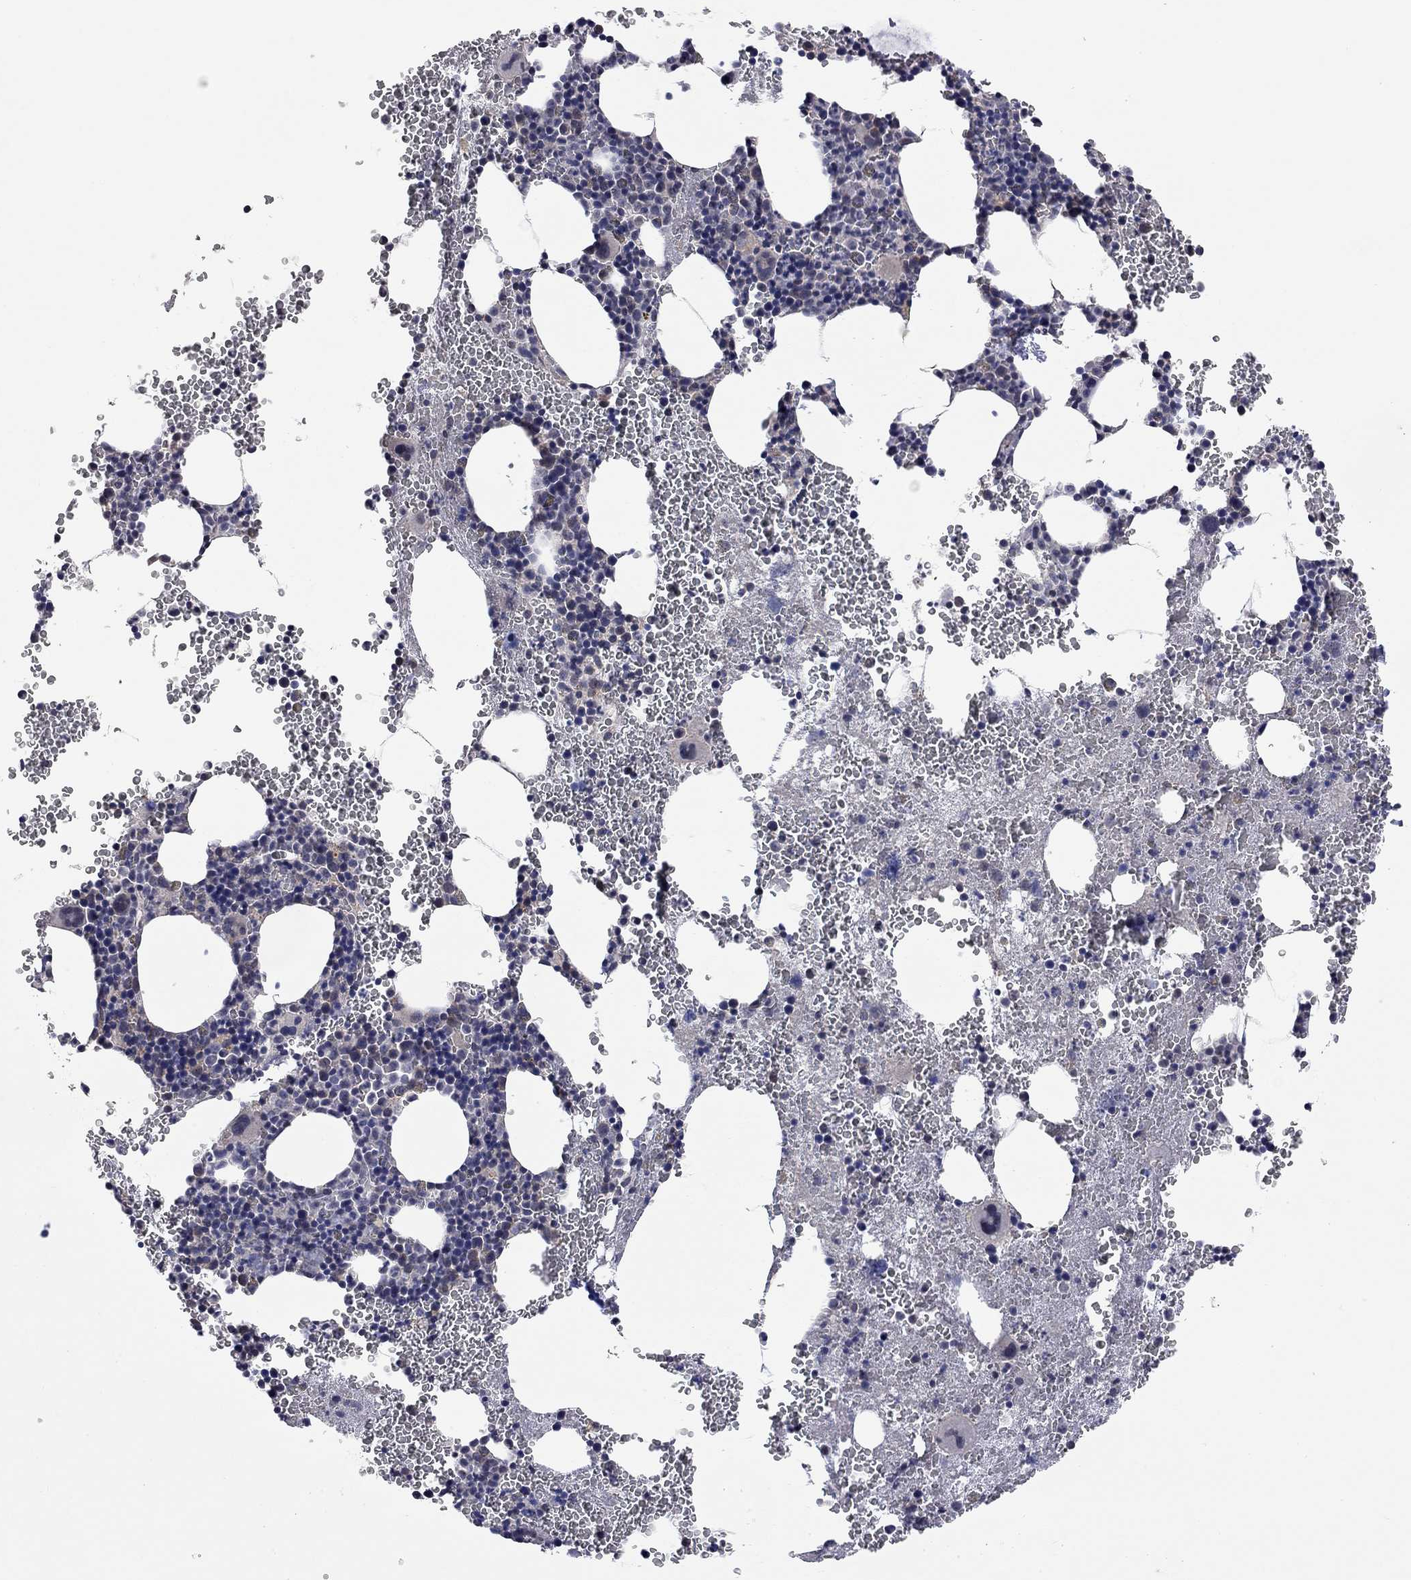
{"staining": {"intensity": "negative", "quantity": "none", "location": "none"}, "tissue": "bone marrow", "cell_type": "Hematopoietic cells", "image_type": "normal", "snomed": [{"axis": "morphology", "description": "Normal tissue, NOS"}, {"axis": "topography", "description": "Bone marrow"}], "caption": "High magnification brightfield microscopy of unremarkable bone marrow stained with DAB (brown) and counterstained with hematoxylin (blue): hematopoietic cells show no significant expression. (Brightfield microscopy of DAB (3,3'-diaminobenzidine) immunohistochemistry (IHC) at high magnification).", "gene": "FABP12", "patient": {"sex": "male", "age": 50}}